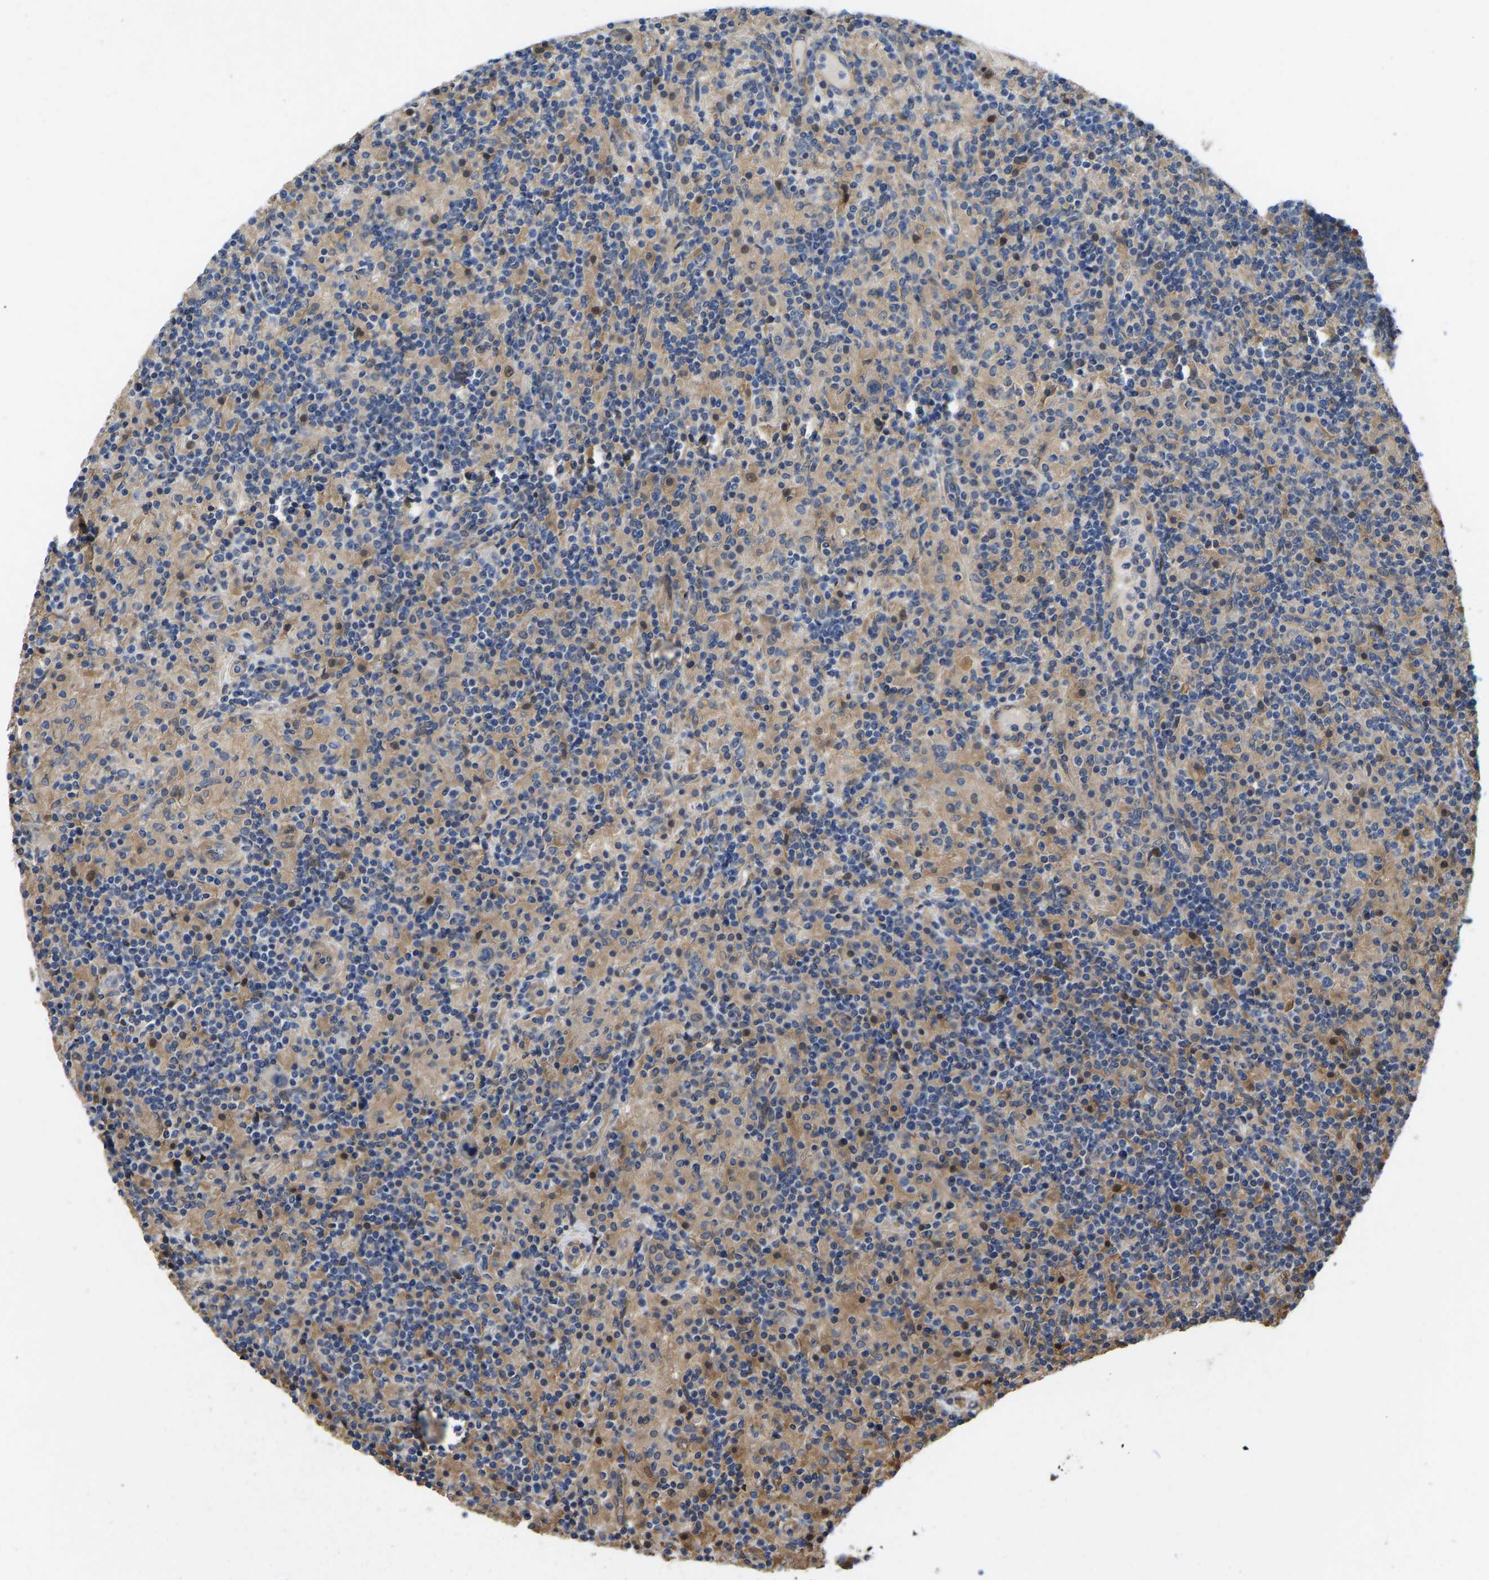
{"staining": {"intensity": "weak", "quantity": "25%-75%", "location": "cytoplasmic/membranous"}, "tissue": "lymphoma", "cell_type": "Tumor cells", "image_type": "cancer", "snomed": [{"axis": "morphology", "description": "Hodgkin's disease, NOS"}, {"axis": "topography", "description": "Lymph node"}], "caption": "Tumor cells display low levels of weak cytoplasmic/membranous positivity in about 25%-75% of cells in Hodgkin's disease. (brown staining indicates protein expression, while blue staining denotes nuclei).", "gene": "ELMO2", "patient": {"sex": "male", "age": 70}}